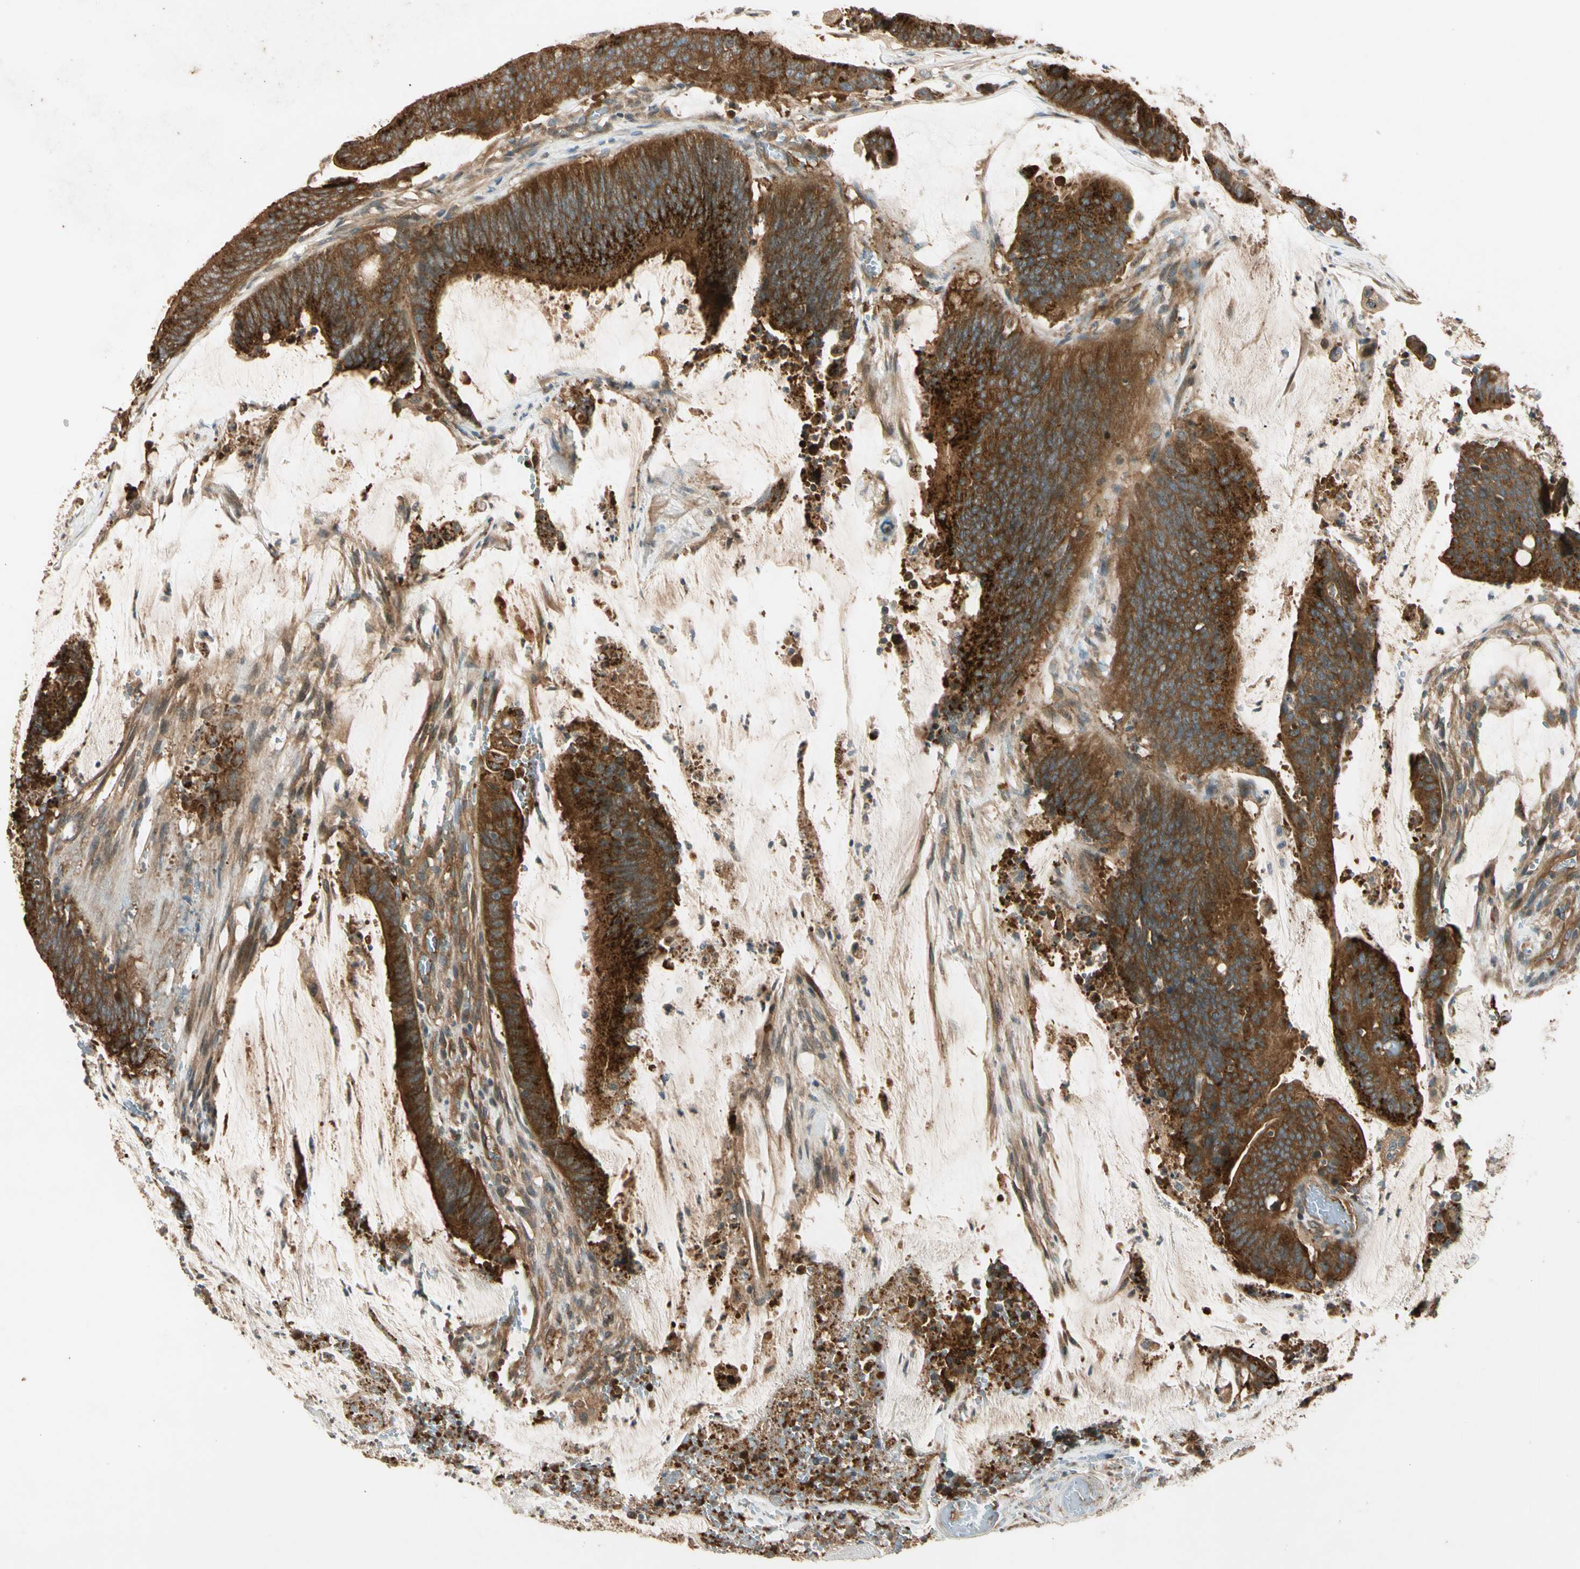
{"staining": {"intensity": "moderate", "quantity": ">75%", "location": "cytoplasmic/membranous"}, "tissue": "colorectal cancer", "cell_type": "Tumor cells", "image_type": "cancer", "snomed": [{"axis": "morphology", "description": "Adenocarcinoma, NOS"}, {"axis": "topography", "description": "Rectum"}], "caption": "This photomicrograph reveals immunohistochemistry (IHC) staining of colorectal adenocarcinoma, with medium moderate cytoplasmic/membranous expression in about >75% of tumor cells.", "gene": "ROCK2", "patient": {"sex": "female", "age": 66}}